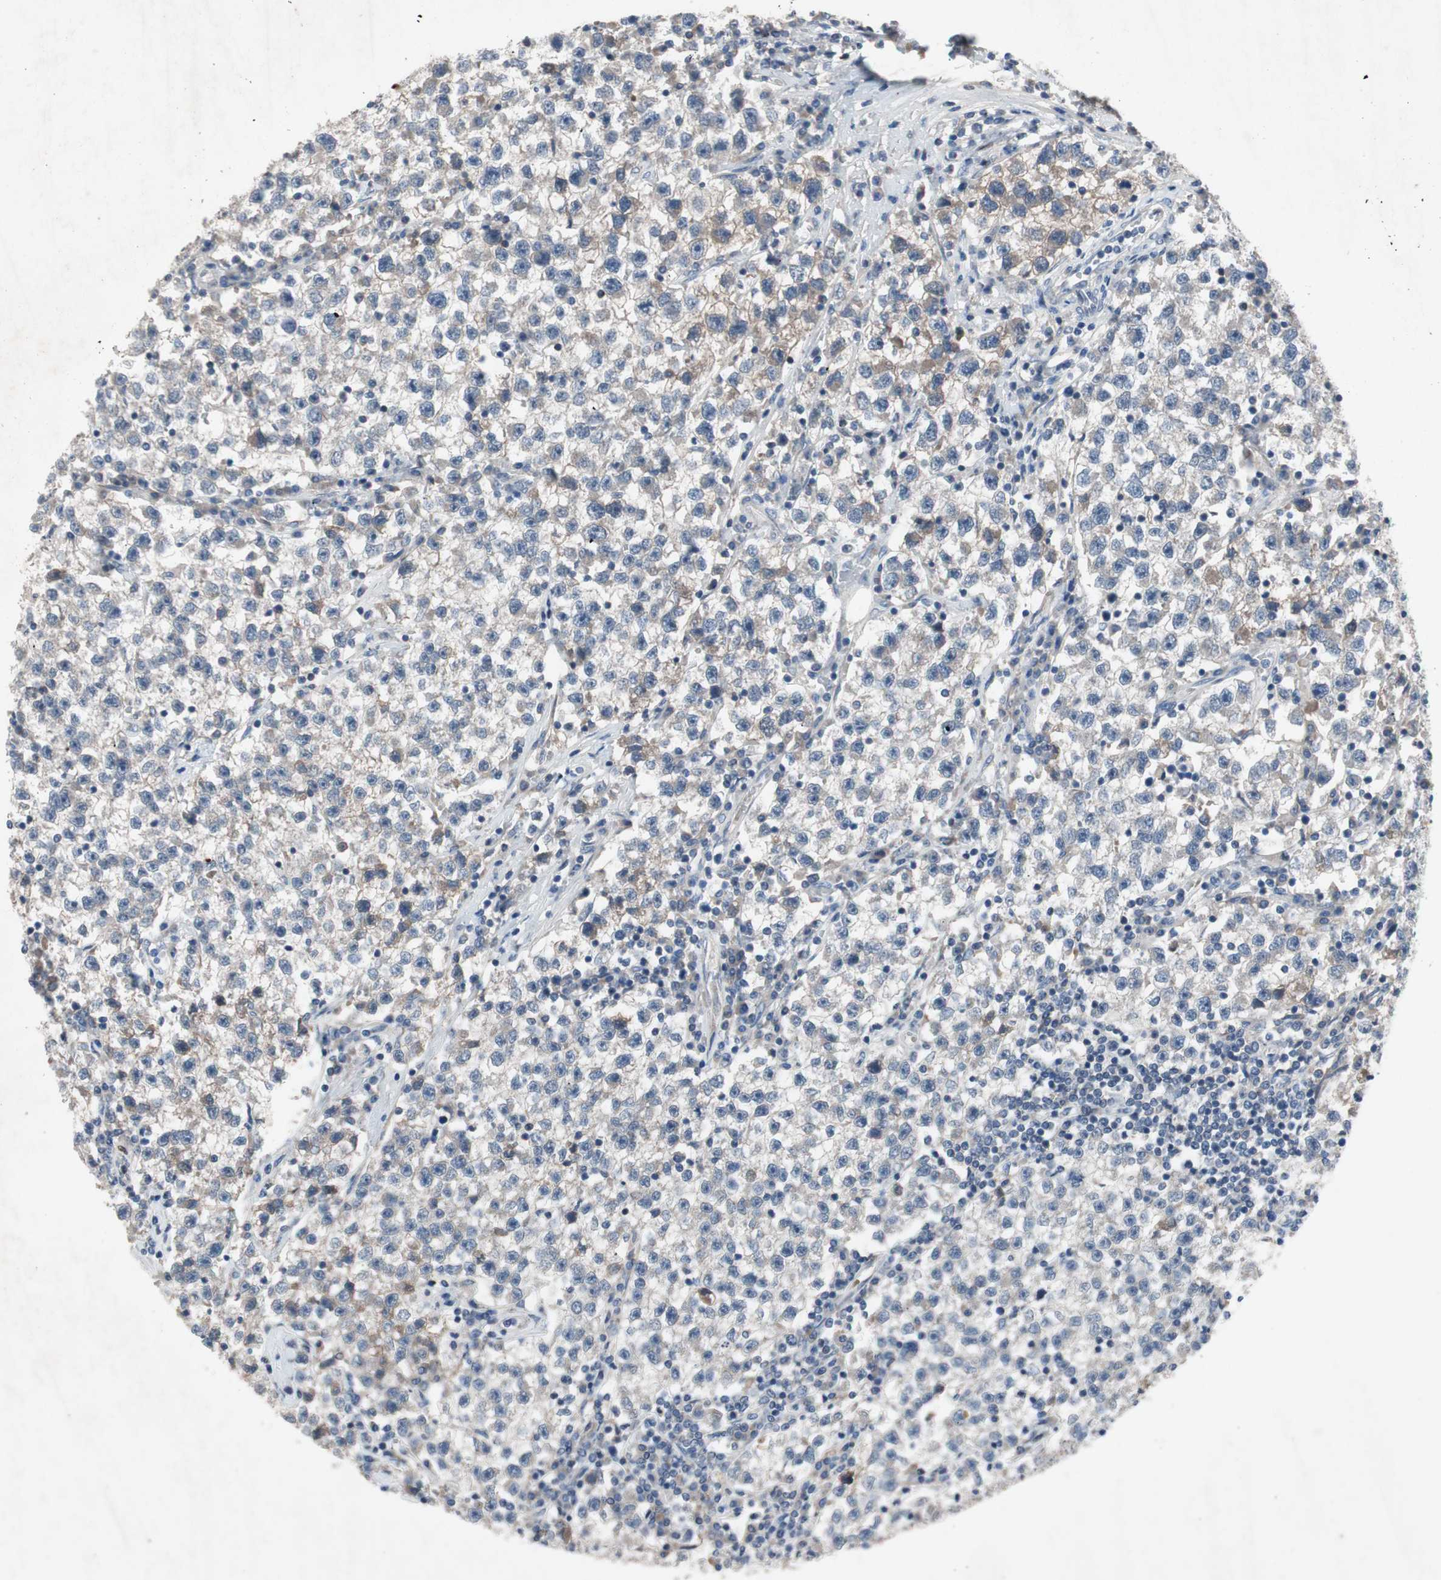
{"staining": {"intensity": "weak", "quantity": "<25%", "location": "cytoplasmic/membranous"}, "tissue": "testis cancer", "cell_type": "Tumor cells", "image_type": "cancer", "snomed": [{"axis": "morphology", "description": "Seminoma, NOS"}, {"axis": "topography", "description": "Testis"}], "caption": "Tumor cells show no significant expression in testis cancer (seminoma). (DAB IHC, high magnification).", "gene": "MUTYH", "patient": {"sex": "male", "age": 22}}